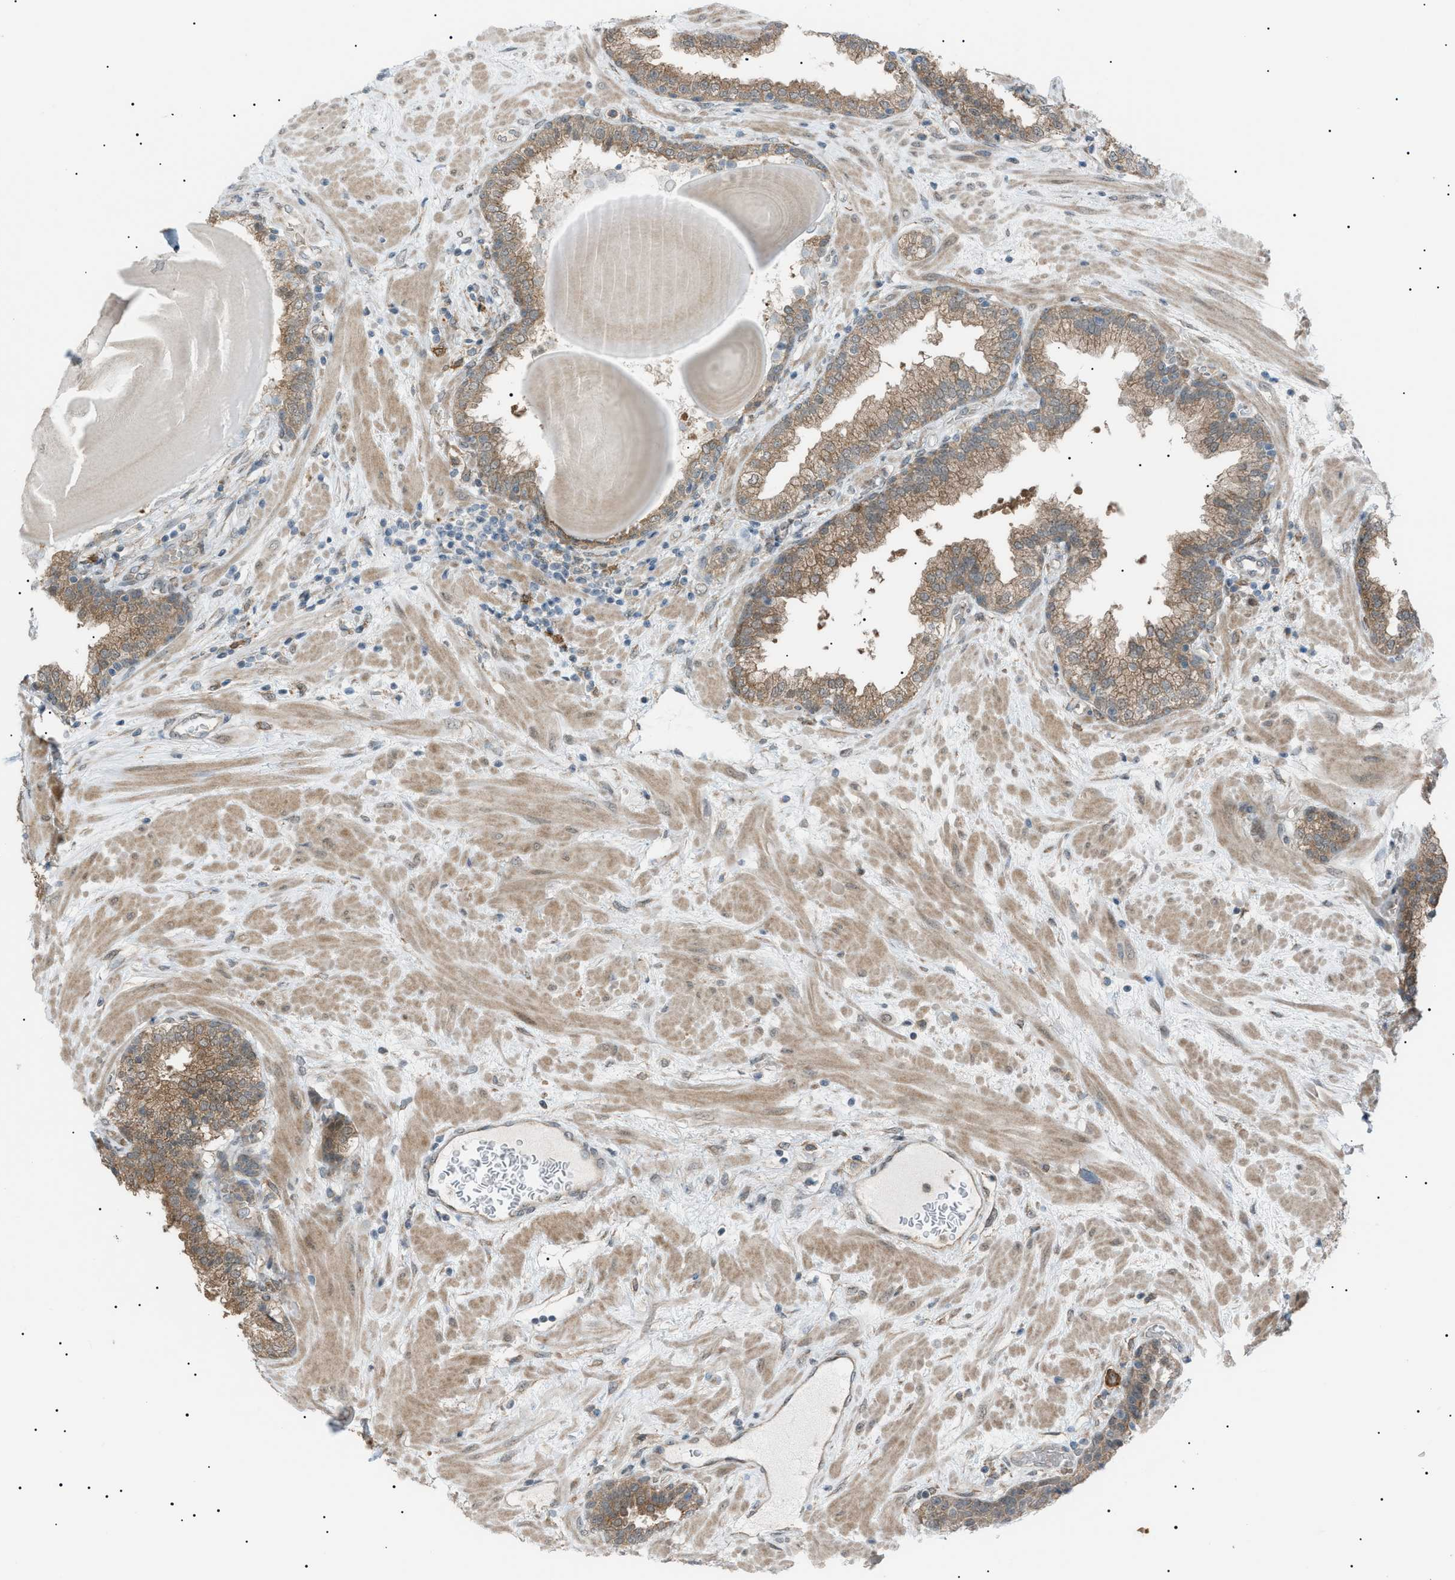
{"staining": {"intensity": "moderate", "quantity": ">75%", "location": "cytoplasmic/membranous"}, "tissue": "prostate", "cell_type": "Glandular cells", "image_type": "normal", "snomed": [{"axis": "morphology", "description": "Normal tissue, NOS"}, {"axis": "topography", "description": "Prostate"}], "caption": "Immunohistochemistry (IHC) histopathology image of unremarkable human prostate stained for a protein (brown), which reveals medium levels of moderate cytoplasmic/membranous positivity in about >75% of glandular cells.", "gene": "LPIN2", "patient": {"sex": "male", "age": 51}}